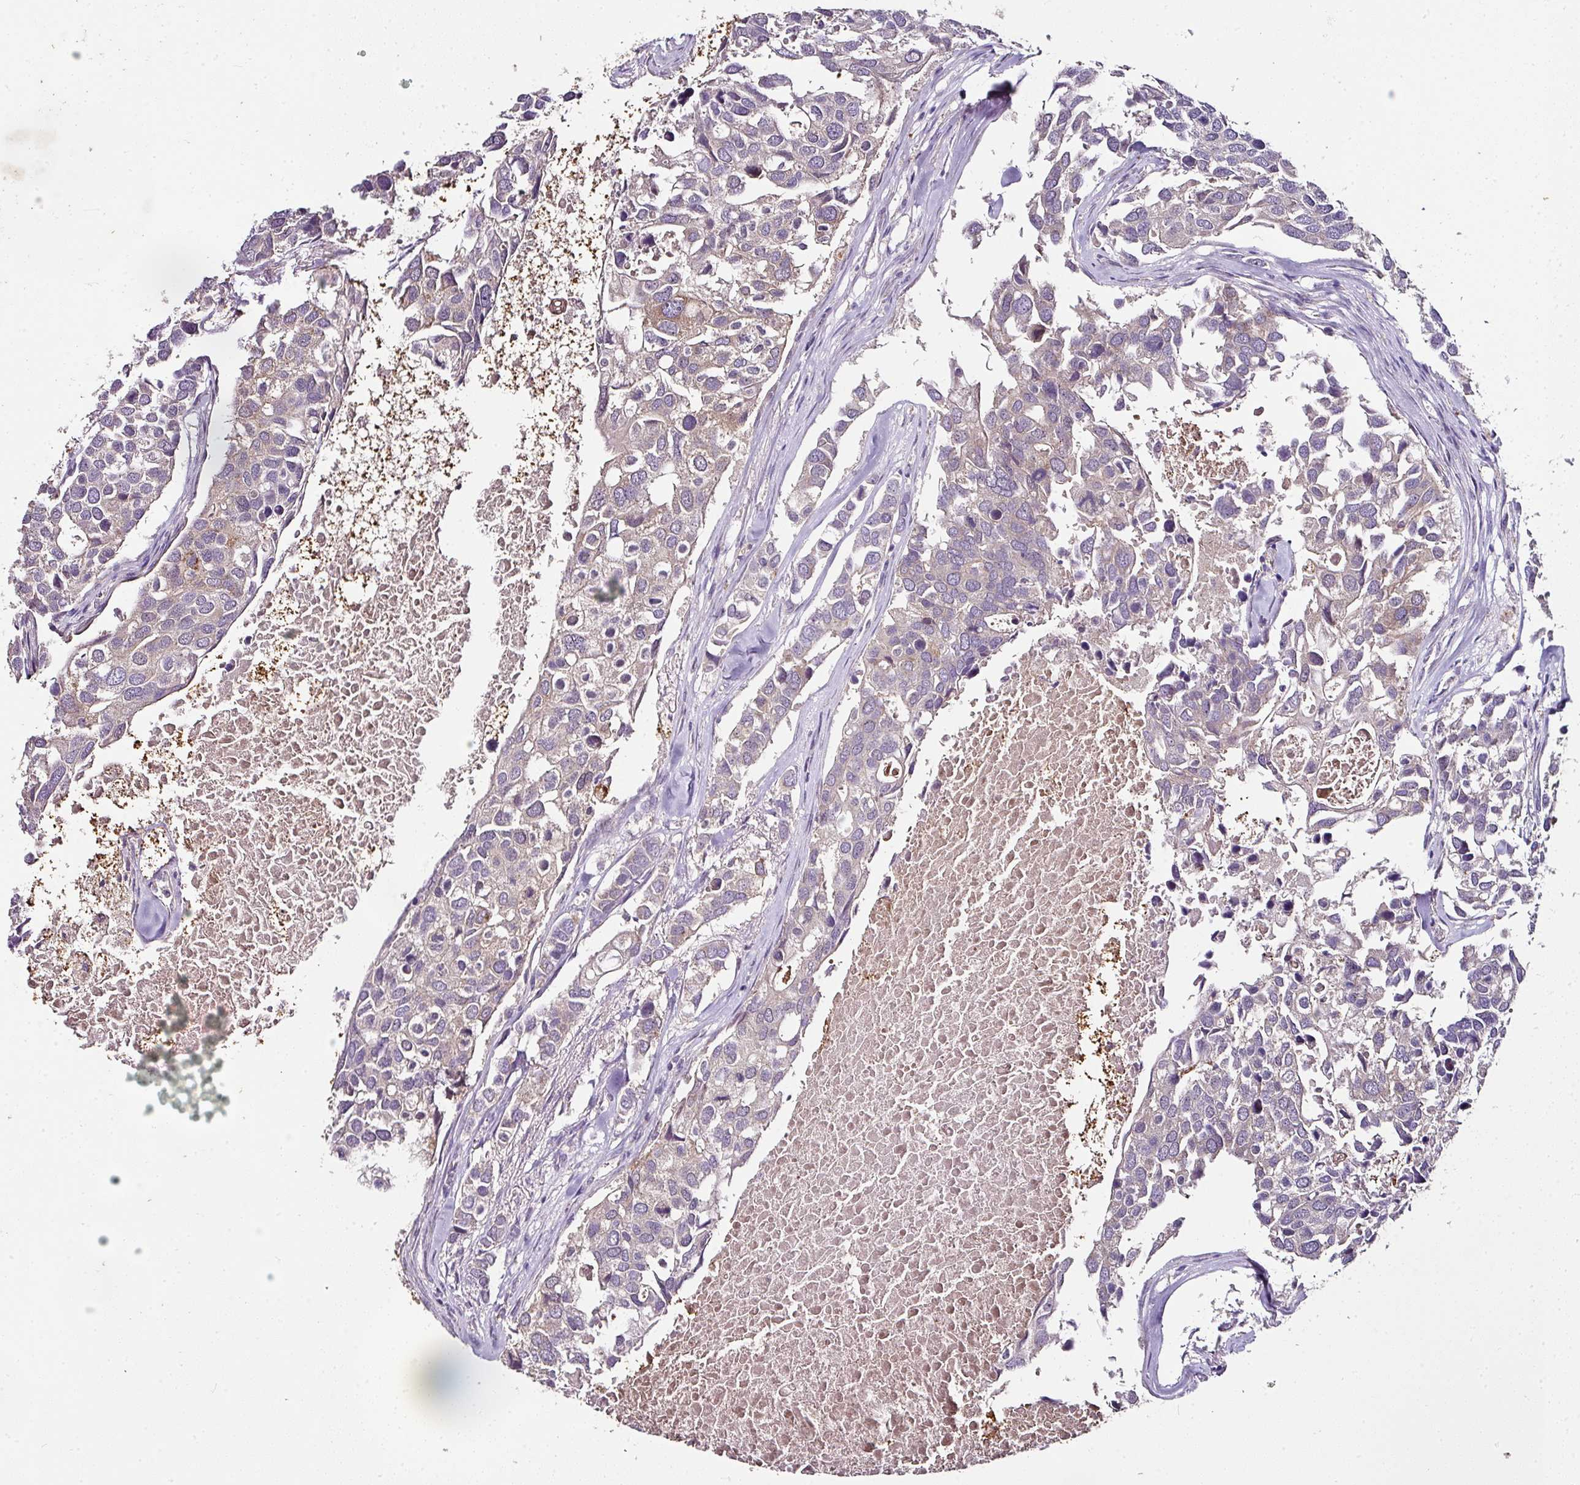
{"staining": {"intensity": "weak", "quantity": "25%-75%", "location": "cytoplasmic/membranous"}, "tissue": "breast cancer", "cell_type": "Tumor cells", "image_type": "cancer", "snomed": [{"axis": "morphology", "description": "Duct carcinoma"}, {"axis": "topography", "description": "Breast"}], "caption": "There is low levels of weak cytoplasmic/membranous staining in tumor cells of invasive ductal carcinoma (breast), as demonstrated by immunohistochemical staining (brown color).", "gene": "SKIC2", "patient": {"sex": "female", "age": 83}}